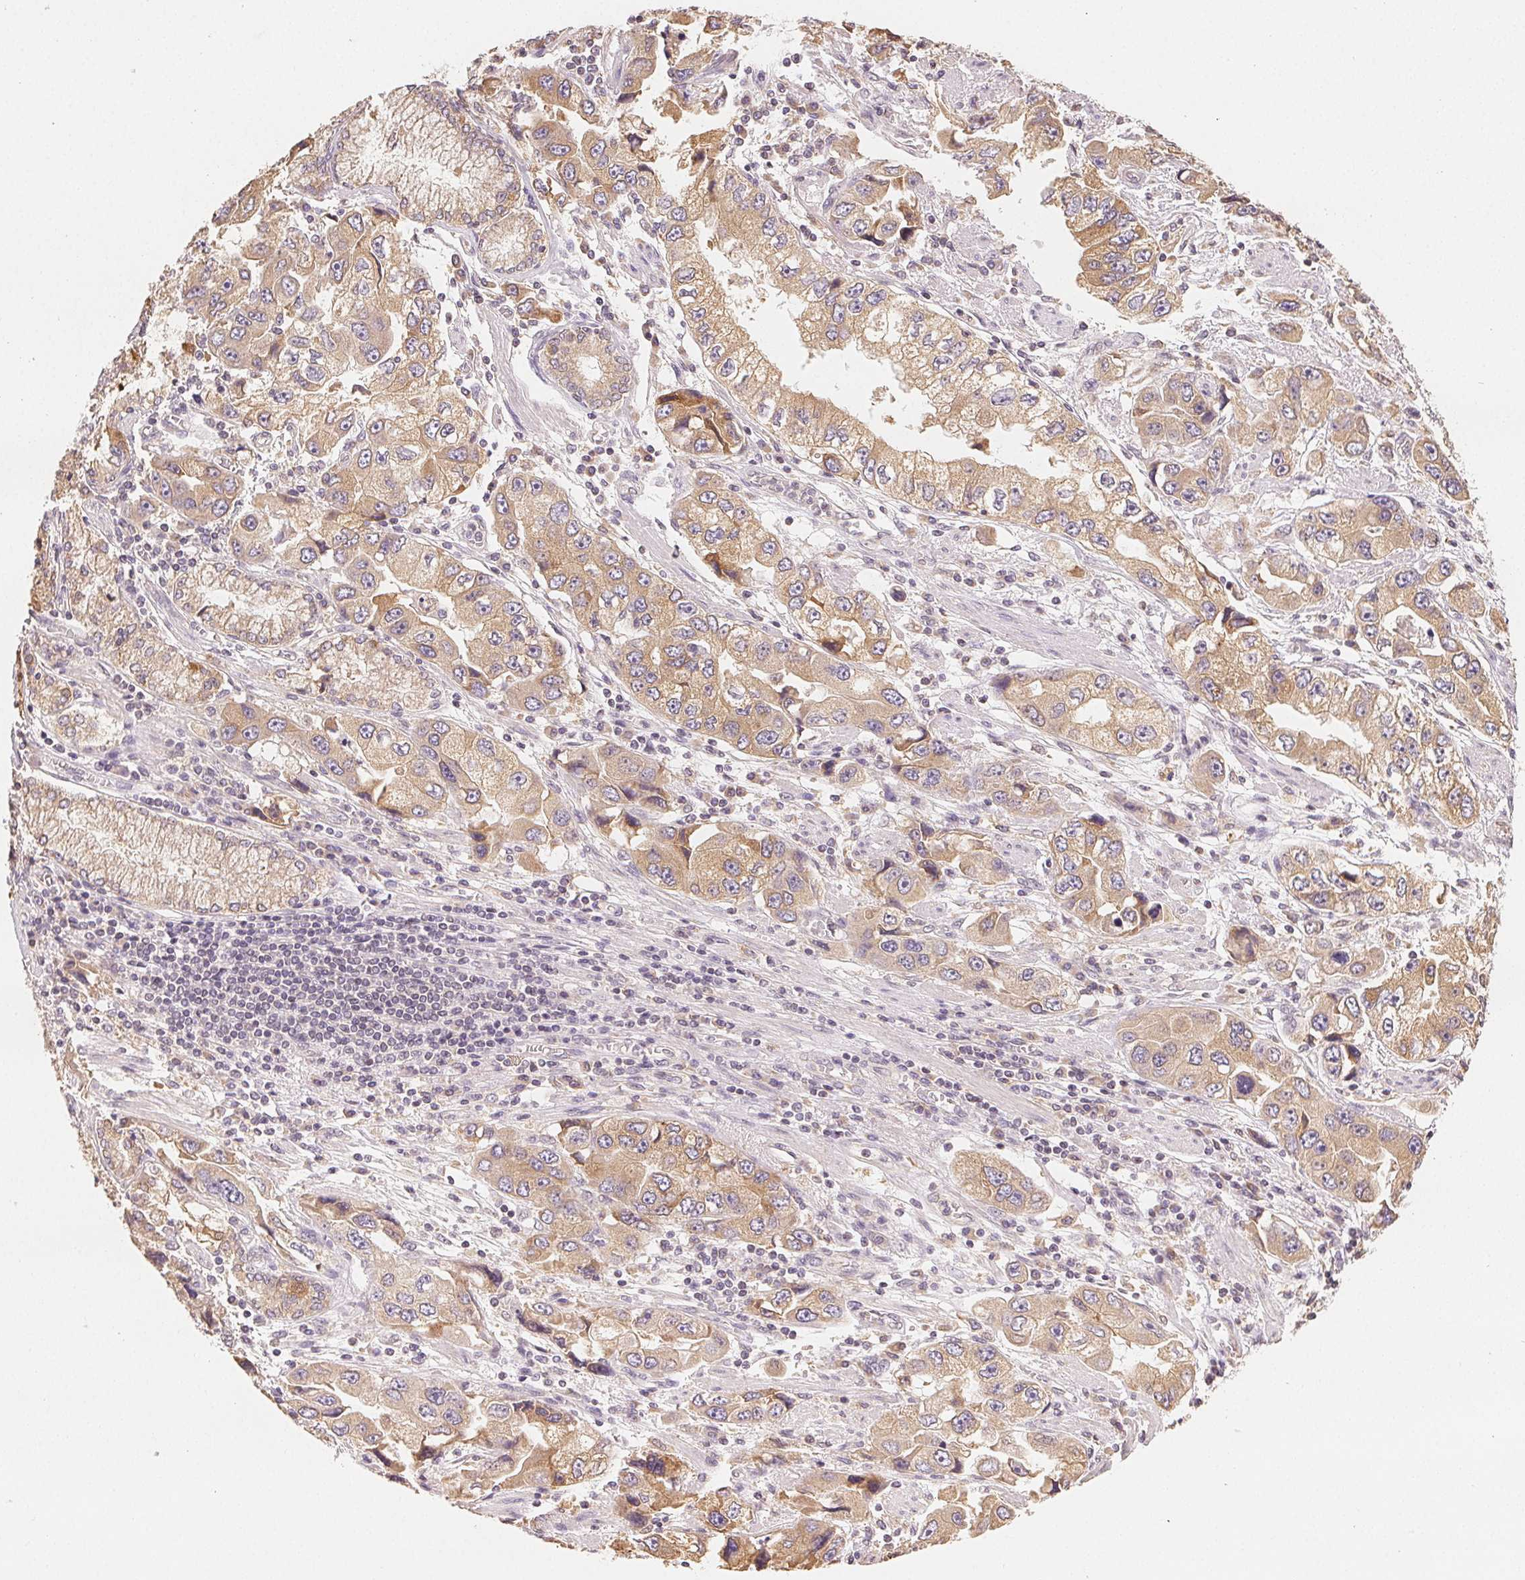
{"staining": {"intensity": "weak", "quantity": ">75%", "location": "cytoplasmic/membranous"}, "tissue": "stomach cancer", "cell_type": "Tumor cells", "image_type": "cancer", "snomed": [{"axis": "morphology", "description": "Adenocarcinoma, NOS"}, {"axis": "topography", "description": "Stomach, lower"}], "caption": "Immunohistochemical staining of stomach cancer shows low levels of weak cytoplasmic/membranous staining in about >75% of tumor cells. Ihc stains the protein of interest in brown and the nuclei are stained blue.", "gene": "SEZ6L2", "patient": {"sex": "female", "age": 93}}